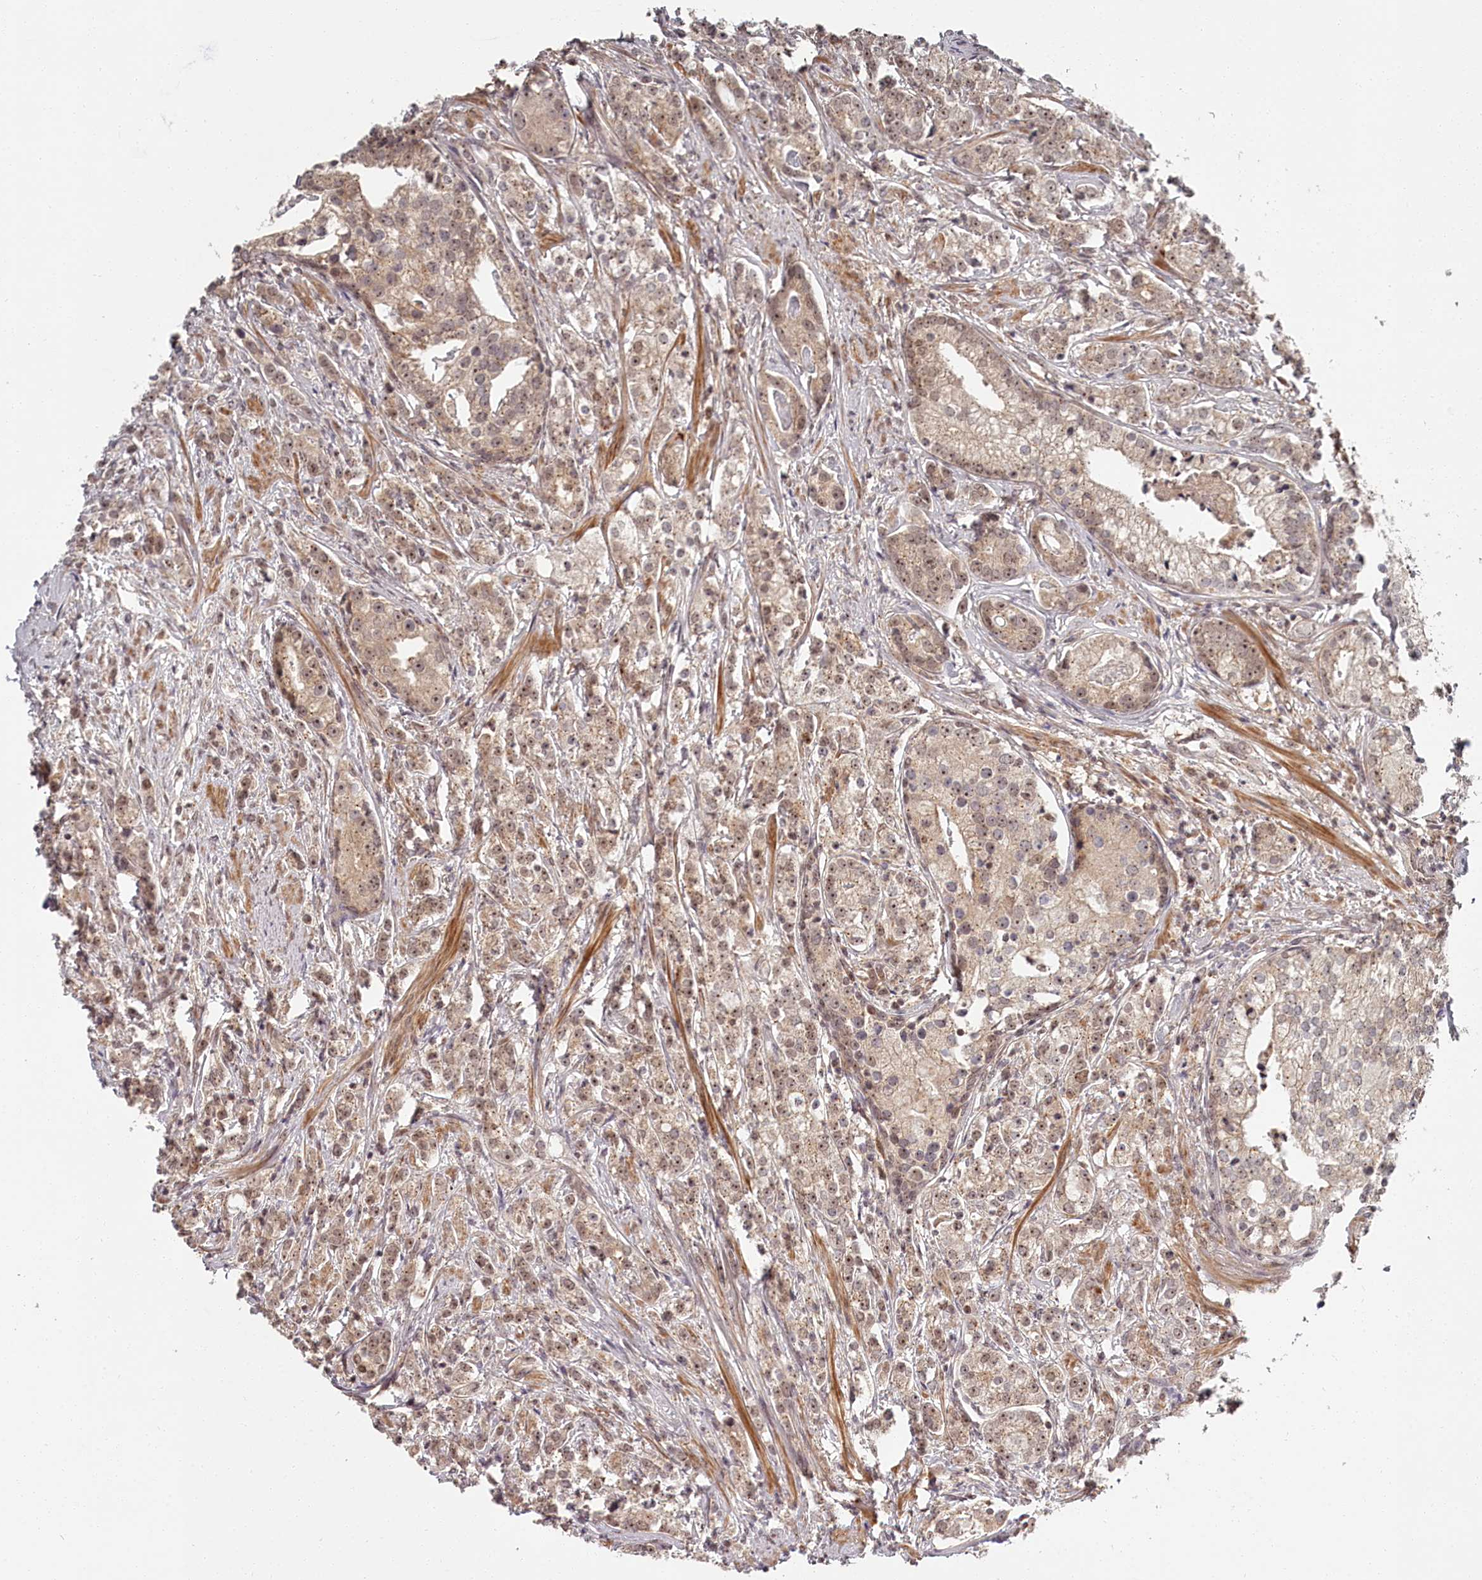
{"staining": {"intensity": "weak", "quantity": ">75%", "location": "cytoplasmic/membranous,nuclear"}, "tissue": "prostate cancer", "cell_type": "Tumor cells", "image_type": "cancer", "snomed": [{"axis": "morphology", "description": "Adenocarcinoma, High grade"}, {"axis": "topography", "description": "Prostate"}], "caption": "A high-resolution micrograph shows IHC staining of high-grade adenocarcinoma (prostate), which shows weak cytoplasmic/membranous and nuclear positivity in approximately >75% of tumor cells.", "gene": "EXOSC1", "patient": {"sex": "male", "age": 69}}